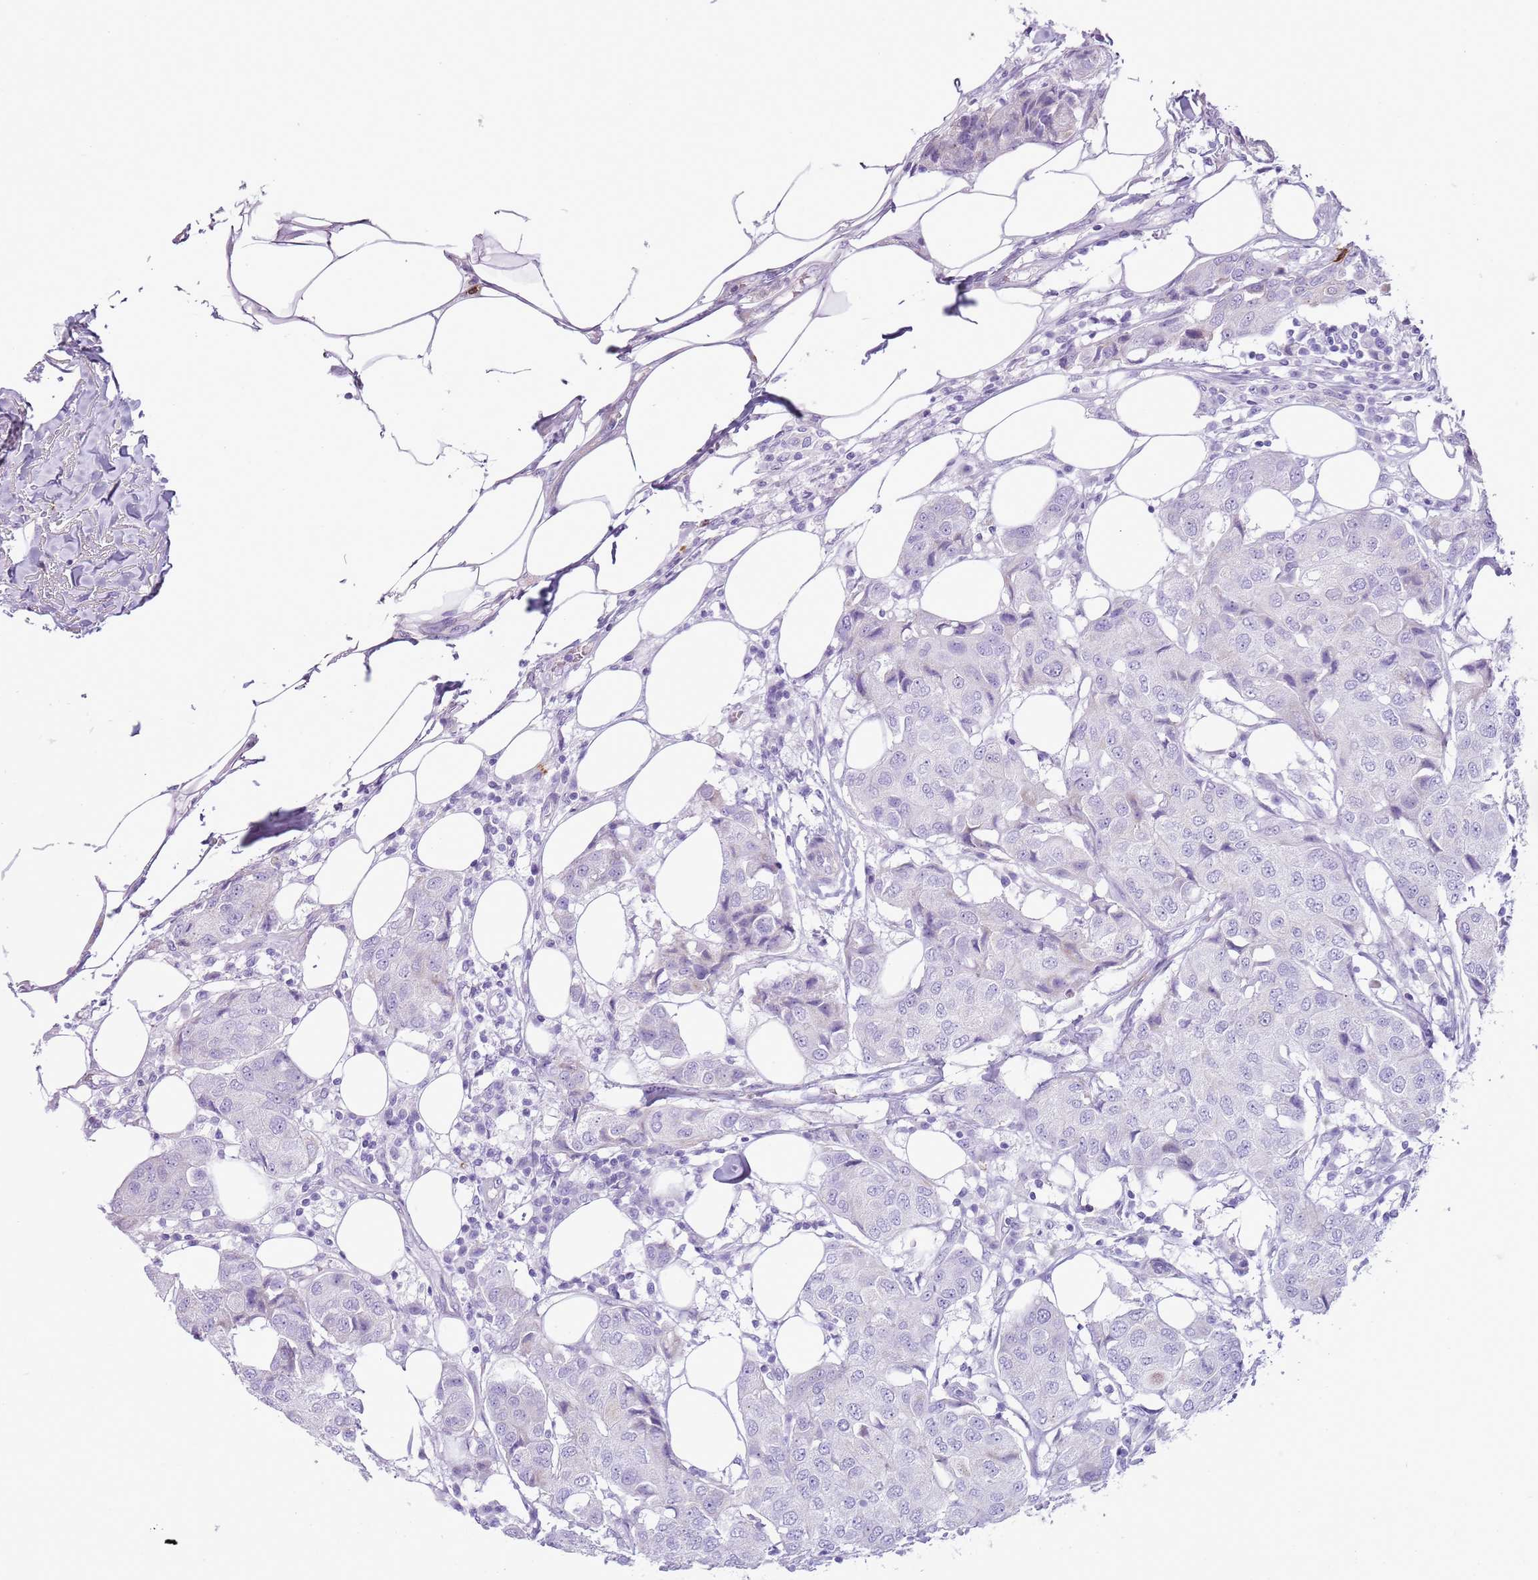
{"staining": {"intensity": "negative", "quantity": "none", "location": "none"}, "tissue": "breast cancer", "cell_type": "Tumor cells", "image_type": "cancer", "snomed": [{"axis": "morphology", "description": "Duct carcinoma"}, {"axis": "topography", "description": "Breast"}], "caption": "A photomicrograph of human breast cancer is negative for staining in tumor cells.", "gene": "CD177", "patient": {"sex": "female", "age": 80}}